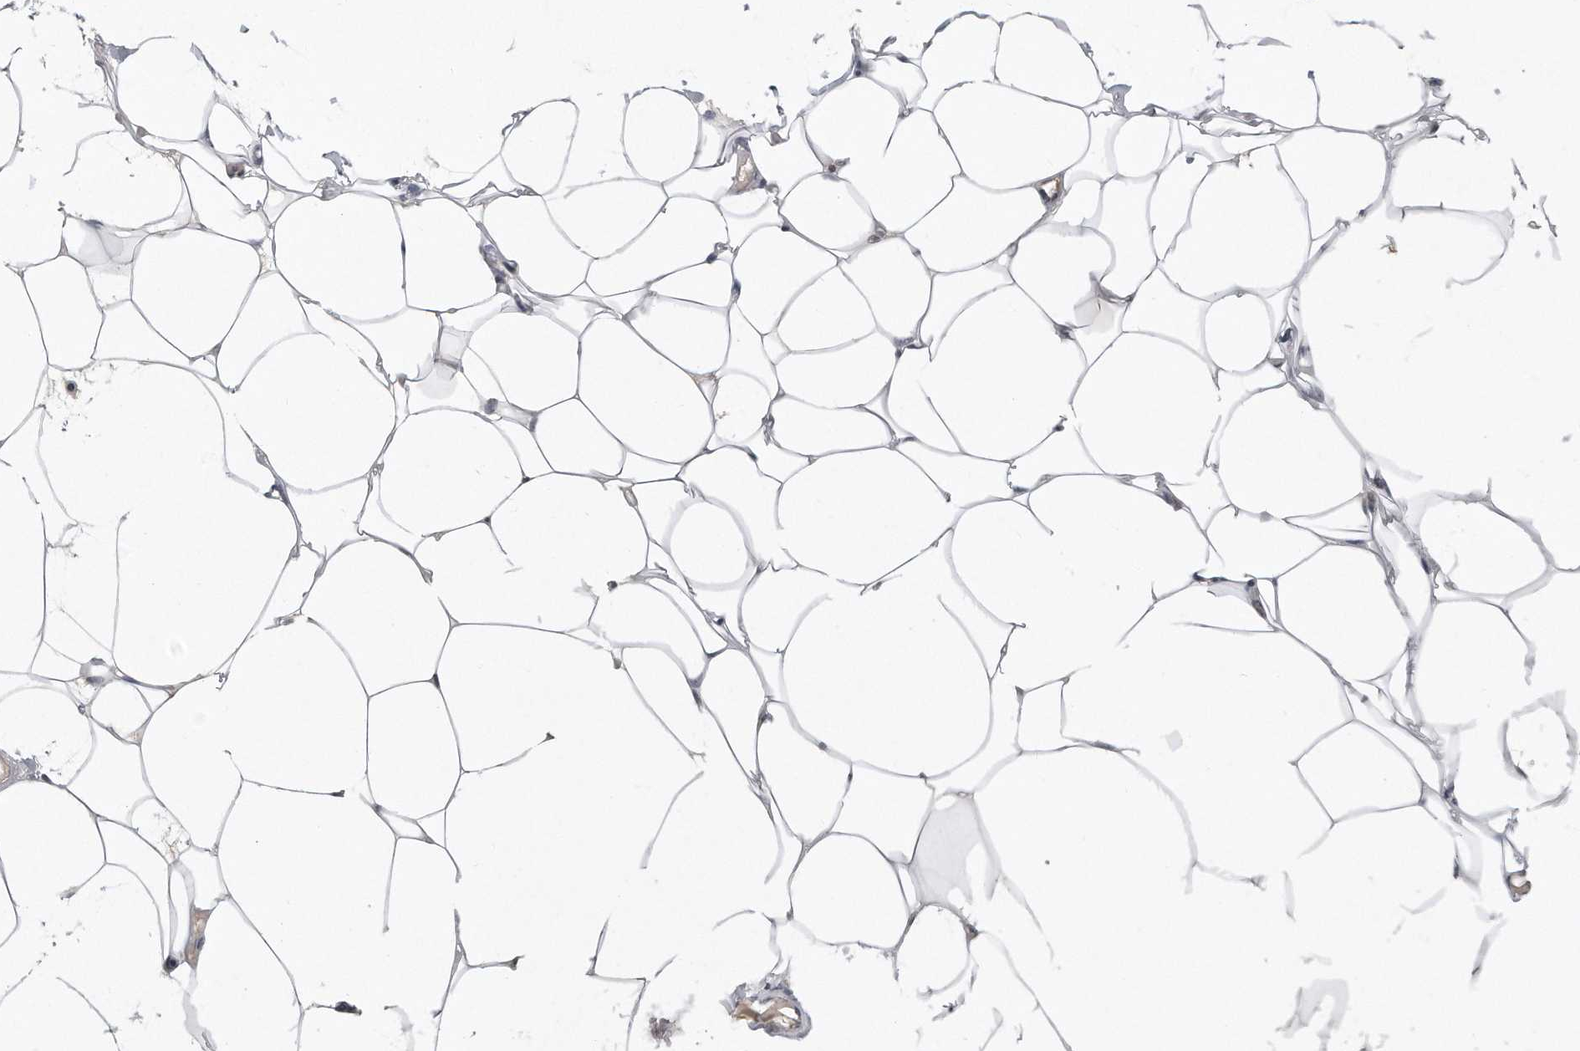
{"staining": {"intensity": "negative", "quantity": "none", "location": "none"}, "tissue": "adipose tissue", "cell_type": "Adipocytes", "image_type": "normal", "snomed": [{"axis": "morphology", "description": "Normal tissue, NOS"}, {"axis": "topography", "description": "Breast"}], "caption": "This is an immunohistochemistry micrograph of normal adipose tissue. There is no expression in adipocytes.", "gene": "CTBP2", "patient": {"sex": "female", "age": 23}}